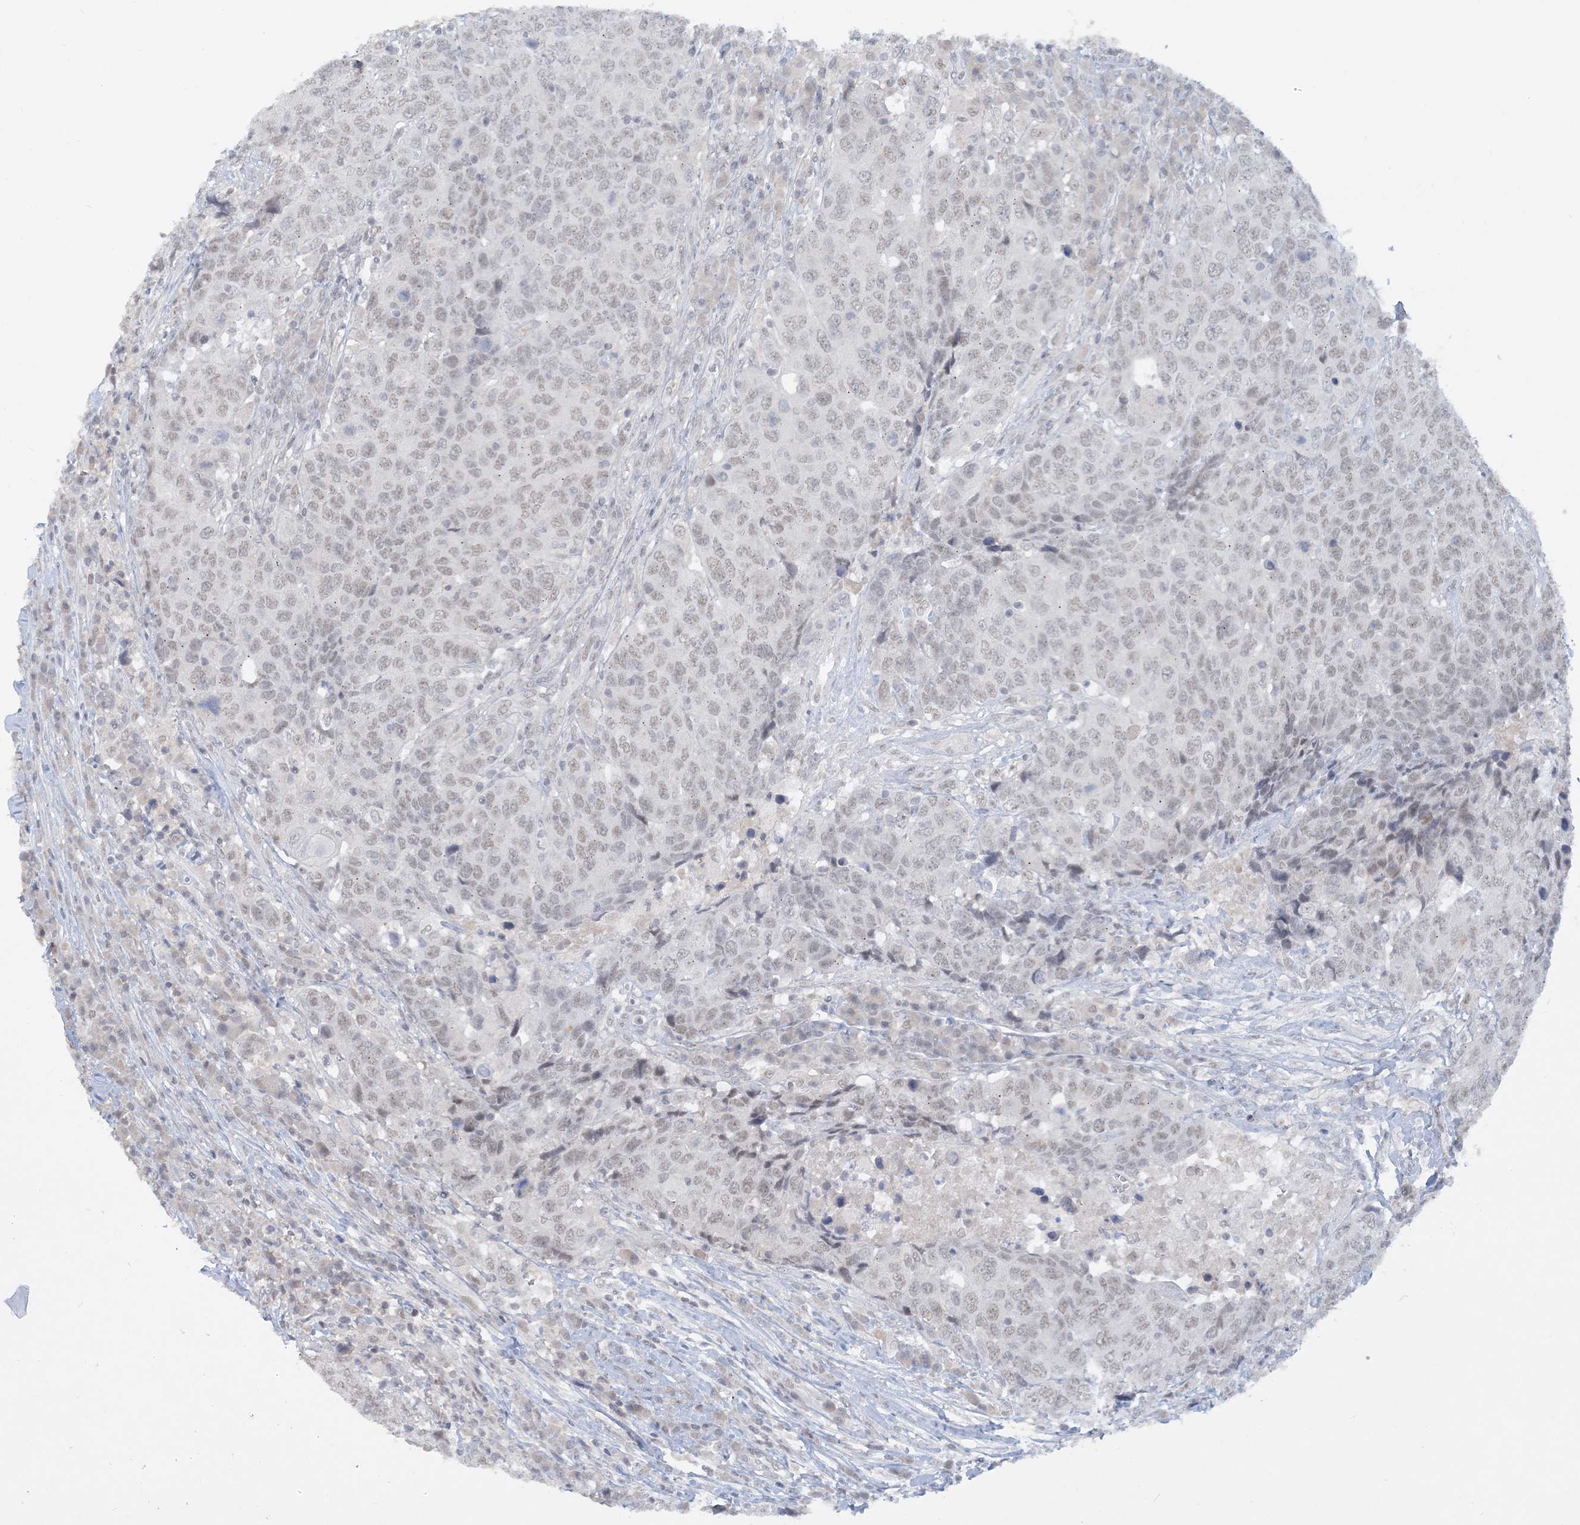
{"staining": {"intensity": "weak", "quantity": ">75%", "location": "nuclear"}, "tissue": "head and neck cancer", "cell_type": "Tumor cells", "image_type": "cancer", "snomed": [{"axis": "morphology", "description": "Squamous cell carcinoma, NOS"}, {"axis": "topography", "description": "Head-Neck"}], "caption": "Tumor cells demonstrate low levels of weak nuclear expression in approximately >75% of cells in squamous cell carcinoma (head and neck).", "gene": "KMT2D", "patient": {"sex": "male", "age": 66}}